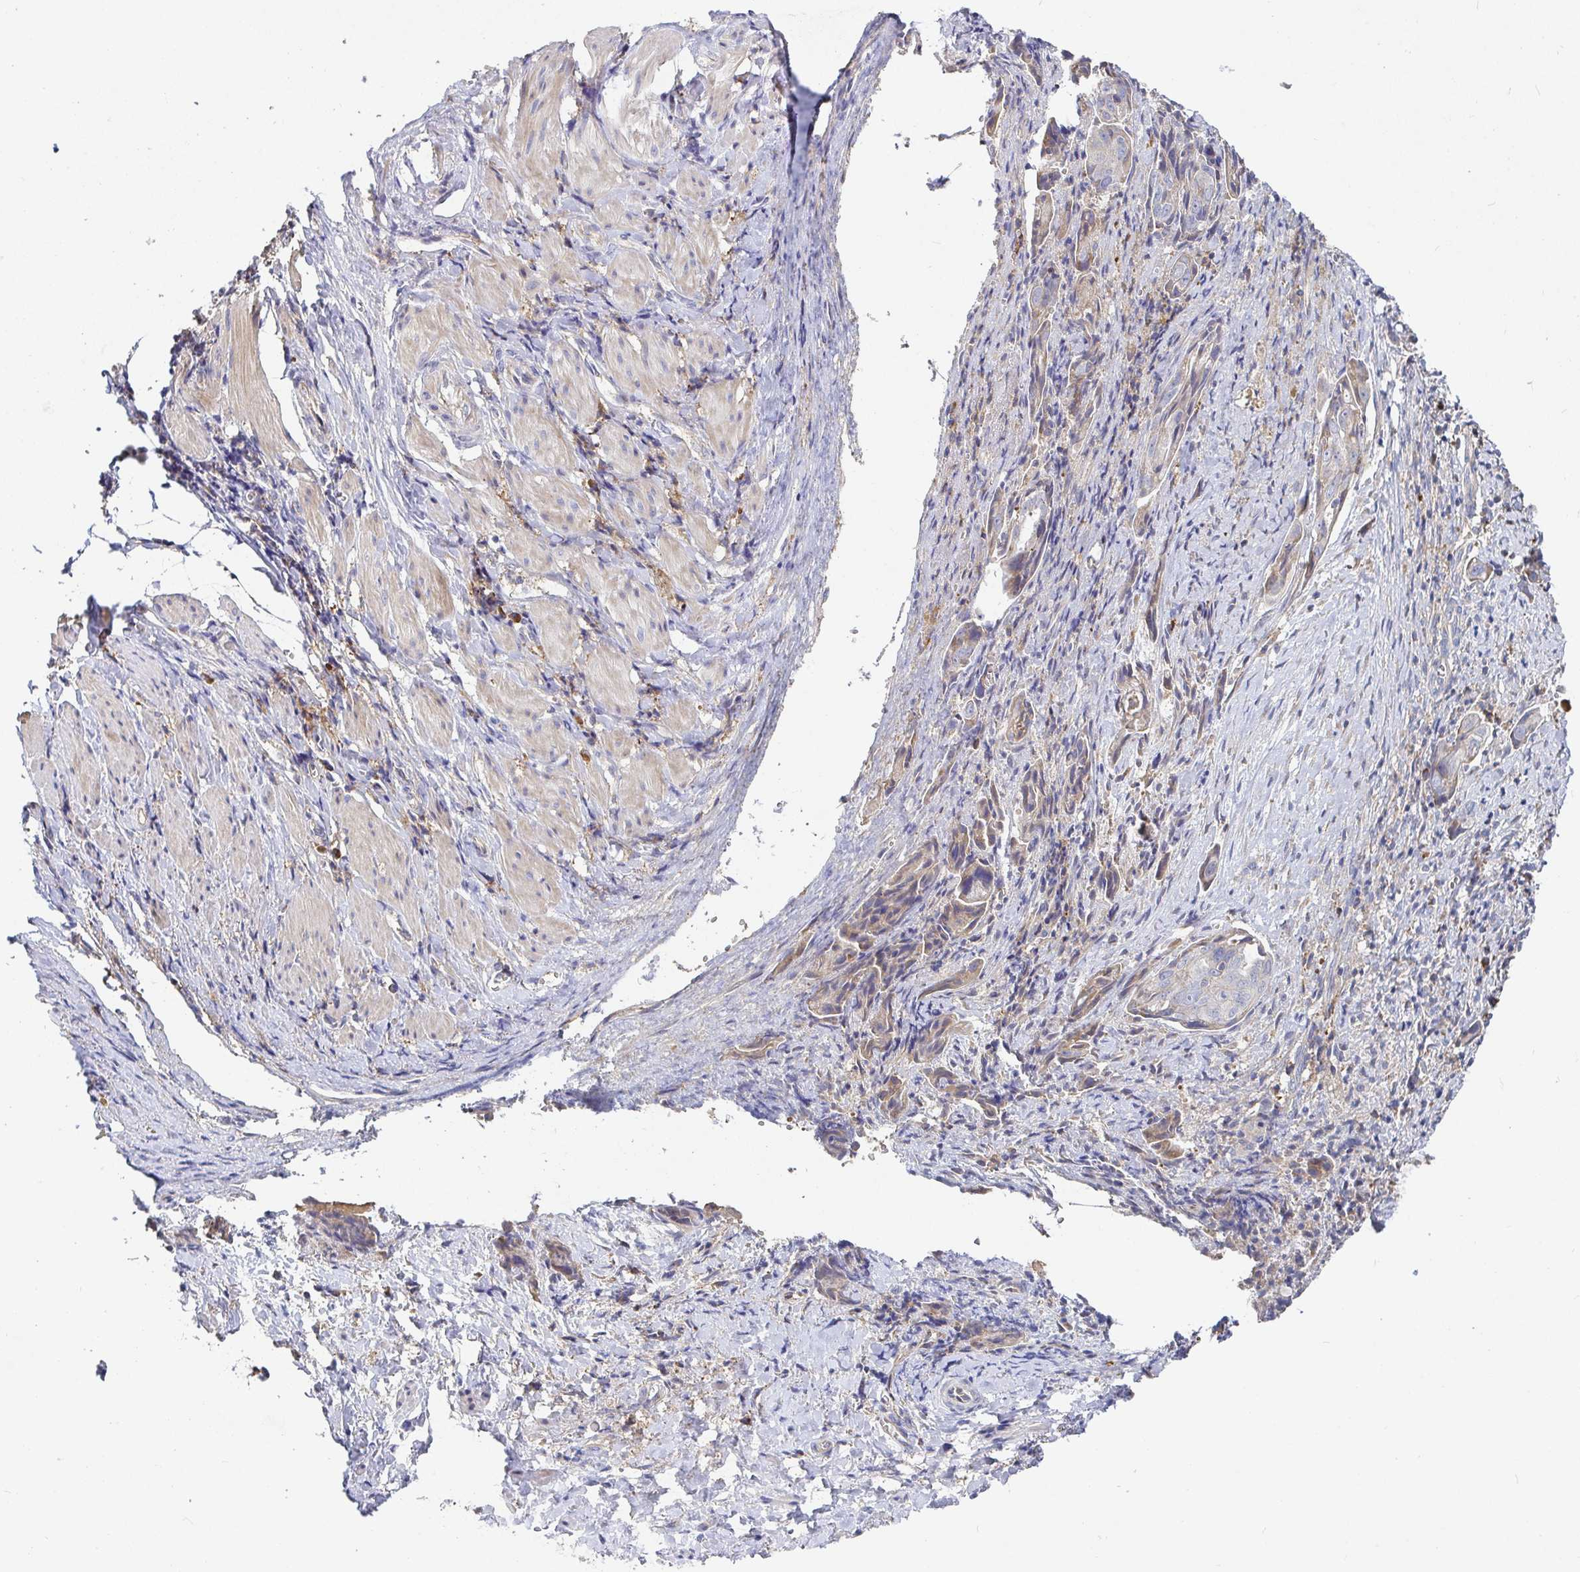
{"staining": {"intensity": "weak", "quantity": "25%-75%", "location": "cytoplasmic/membranous"}, "tissue": "ovarian cancer", "cell_type": "Tumor cells", "image_type": "cancer", "snomed": [{"axis": "morphology", "description": "Carcinoma, endometroid"}, {"axis": "topography", "description": "Ovary"}], "caption": "A histopathology image of human ovarian cancer stained for a protein shows weak cytoplasmic/membranous brown staining in tumor cells.", "gene": "IRAK2", "patient": {"sex": "female", "age": 70}}